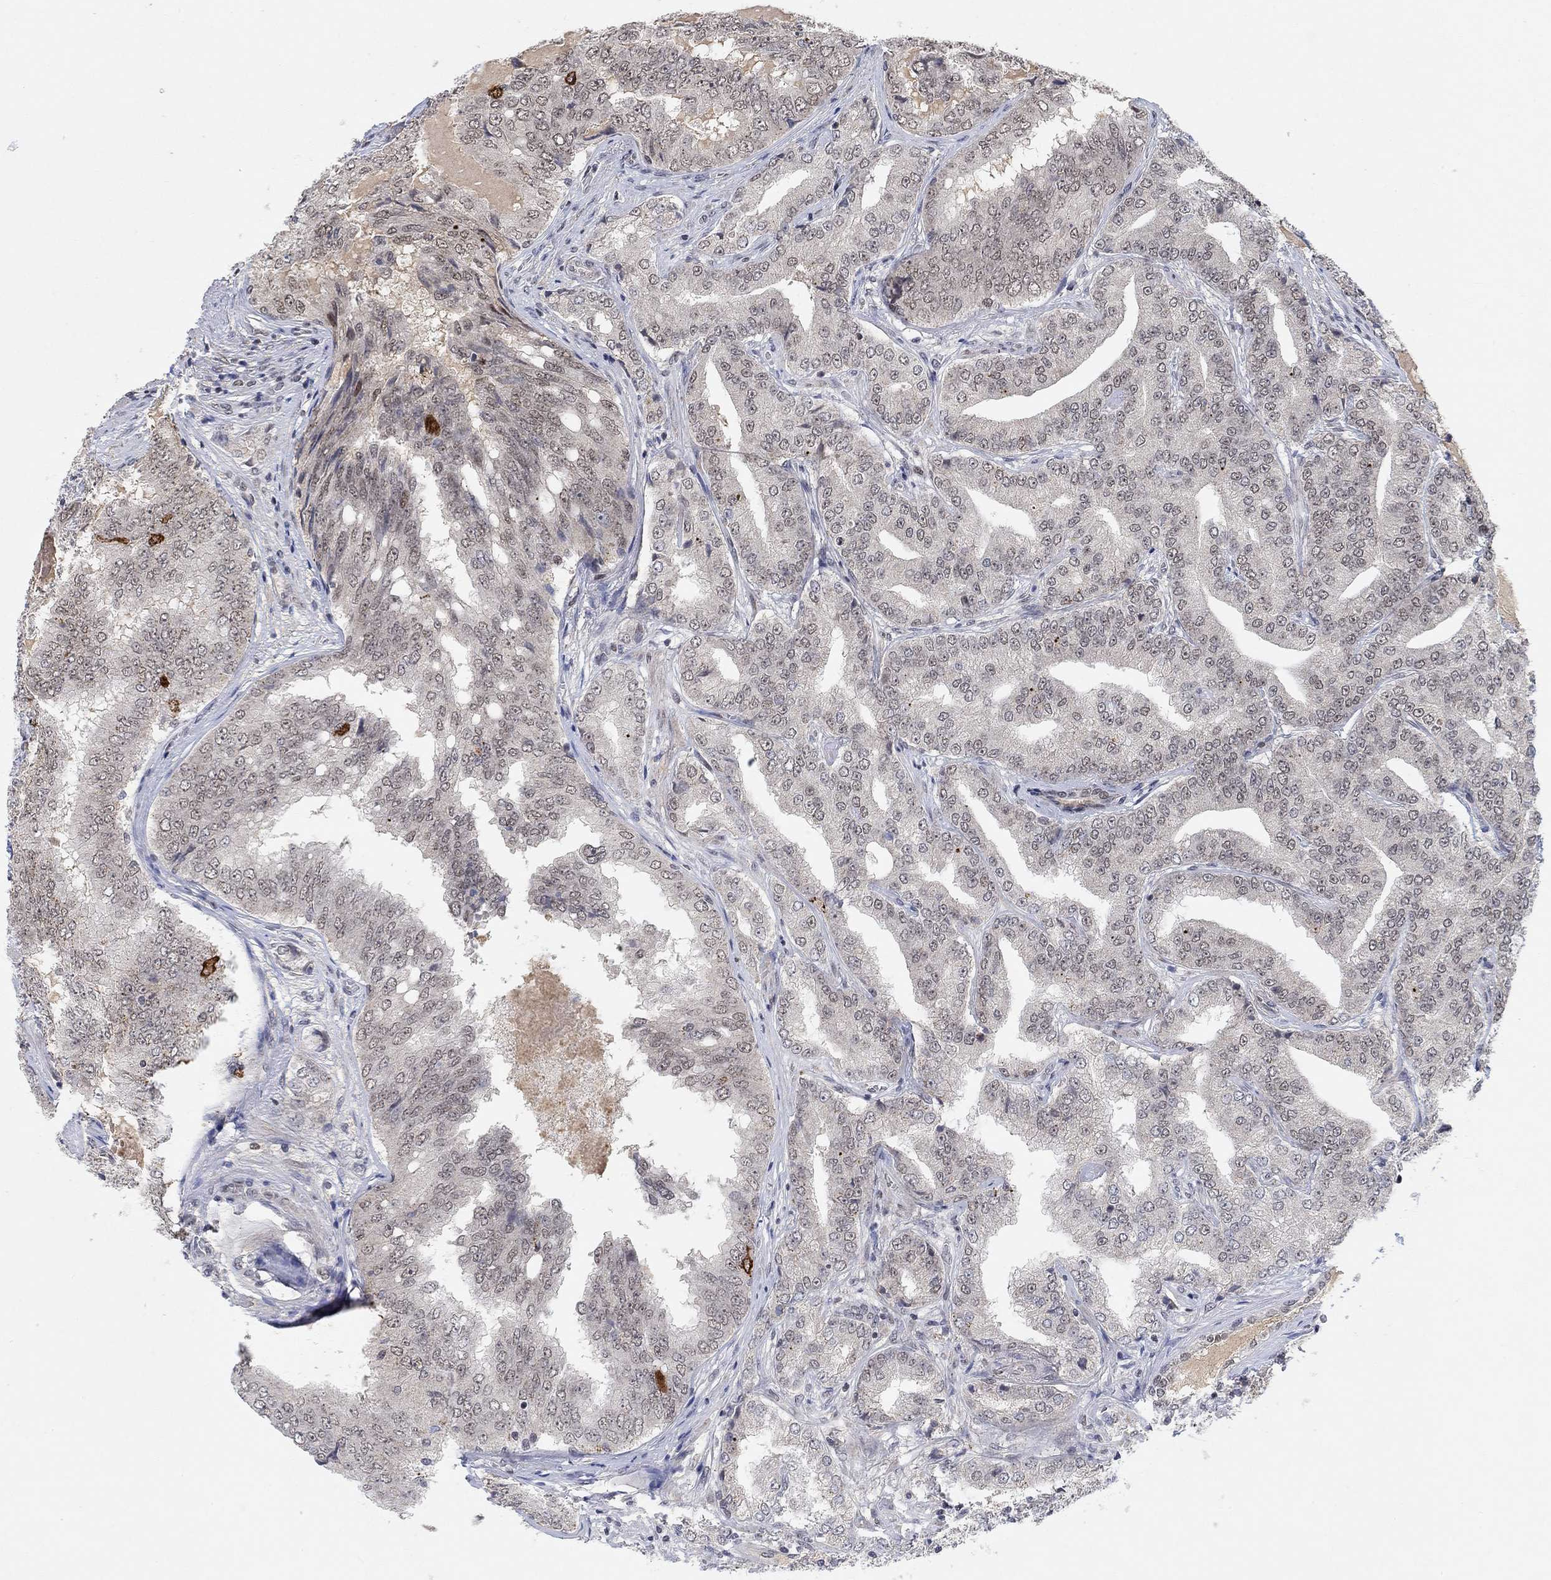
{"staining": {"intensity": "negative", "quantity": "none", "location": "none"}, "tissue": "prostate cancer", "cell_type": "Tumor cells", "image_type": "cancer", "snomed": [{"axis": "morphology", "description": "Adenocarcinoma, NOS"}, {"axis": "topography", "description": "Prostate"}], "caption": "High power microscopy photomicrograph of an immunohistochemistry (IHC) photomicrograph of adenocarcinoma (prostate), revealing no significant staining in tumor cells.", "gene": "THAP8", "patient": {"sex": "male", "age": 65}}